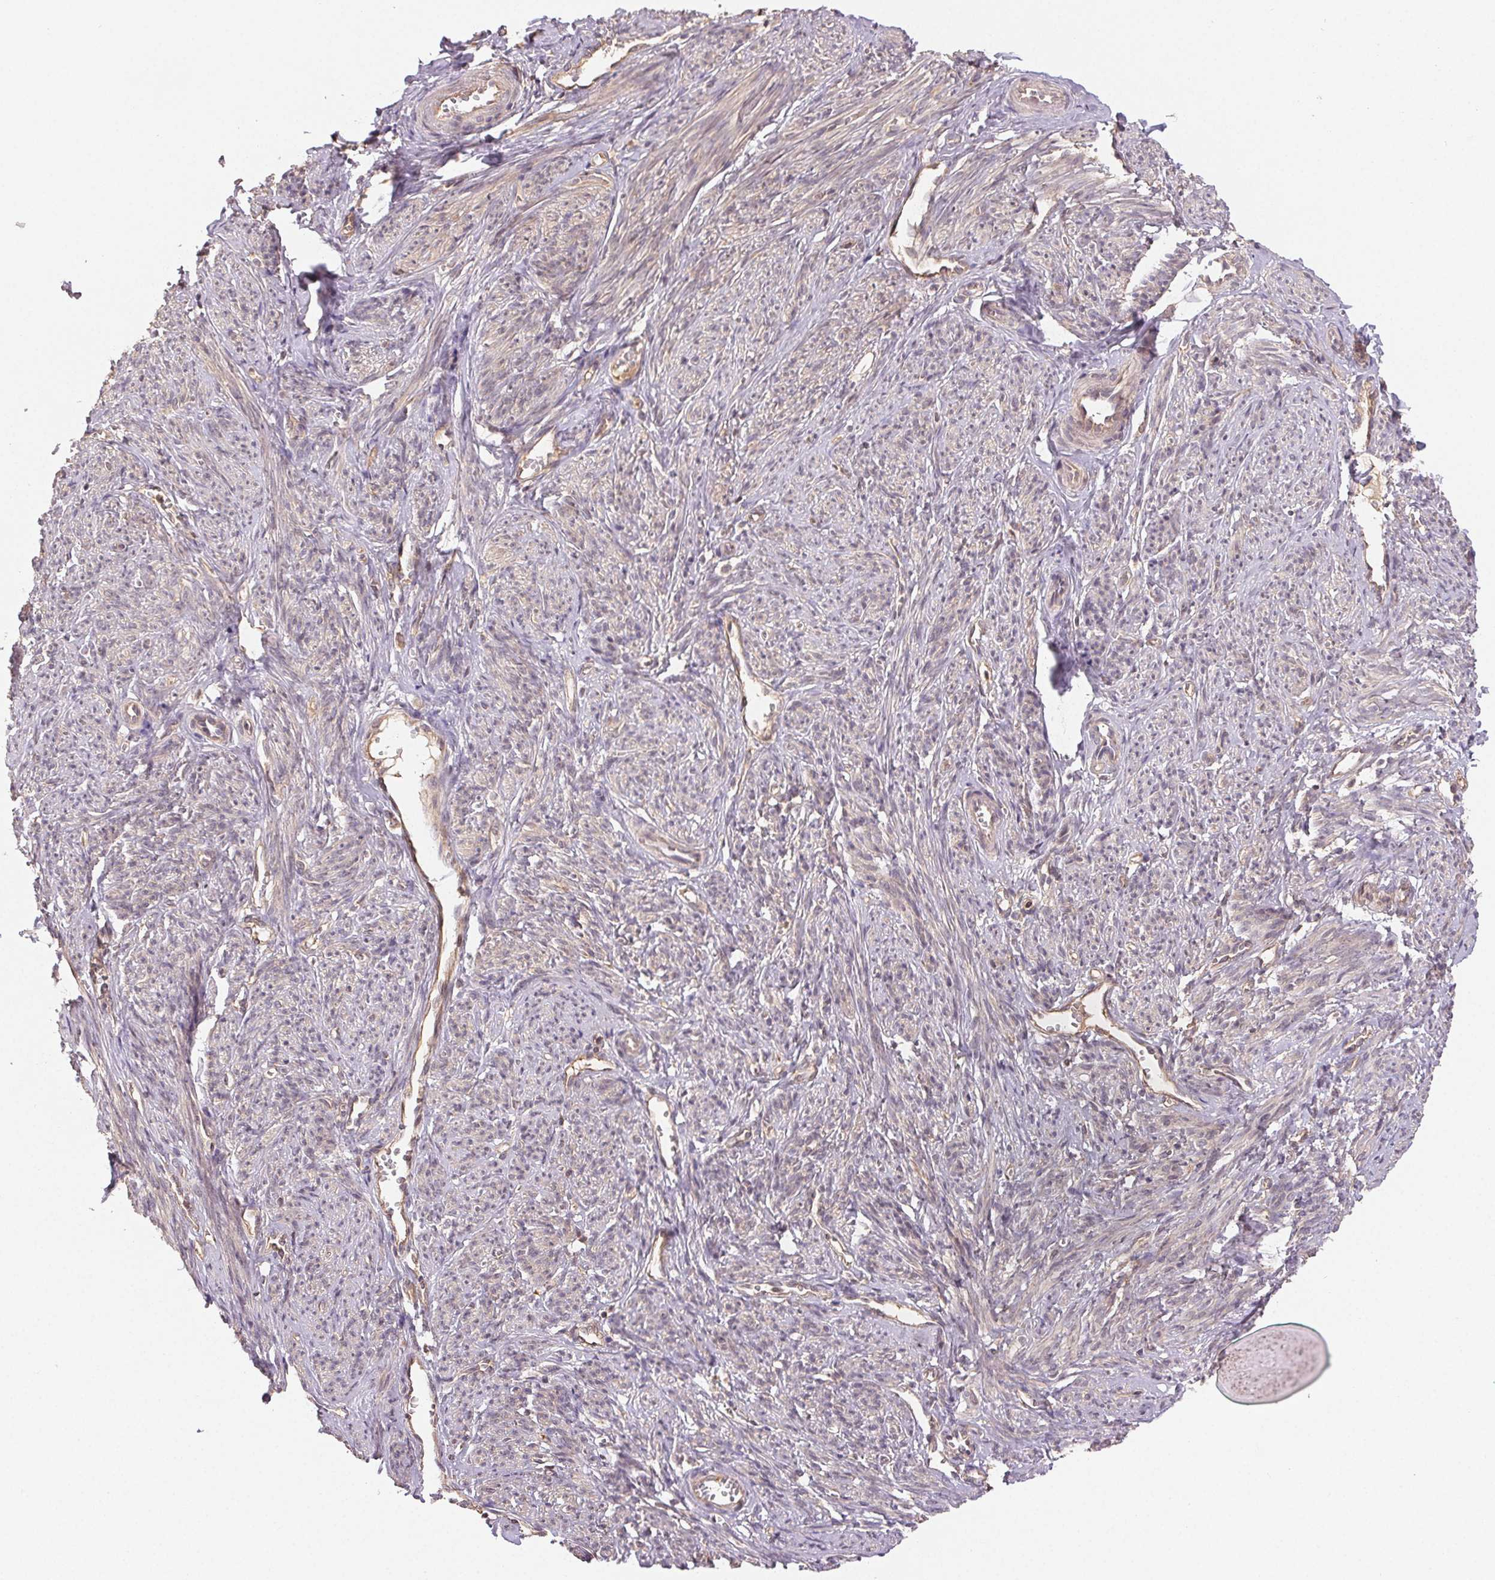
{"staining": {"intensity": "weak", "quantity": "<25%", "location": "cytoplasmic/membranous"}, "tissue": "smooth muscle", "cell_type": "Smooth muscle cells", "image_type": "normal", "snomed": [{"axis": "morphology", "description": "Normal tissue, NOS"}, {"axis": "topography", "description": "Smooth muscle"}], "caption": "Immunohistochemistry (IHC) image of benign smooth muscle stained for a protein (brown), which shows no expression in smooth muscle cells. (Stains: DAB (3,3'-diaminobenzidine) immunohistochemistry with hematoxylin counter stain, Microscopy: brightfield microscopy at high magnification).", "gene": "MAPKAPK2", "patient": {"sex": "female", "age": 65}}